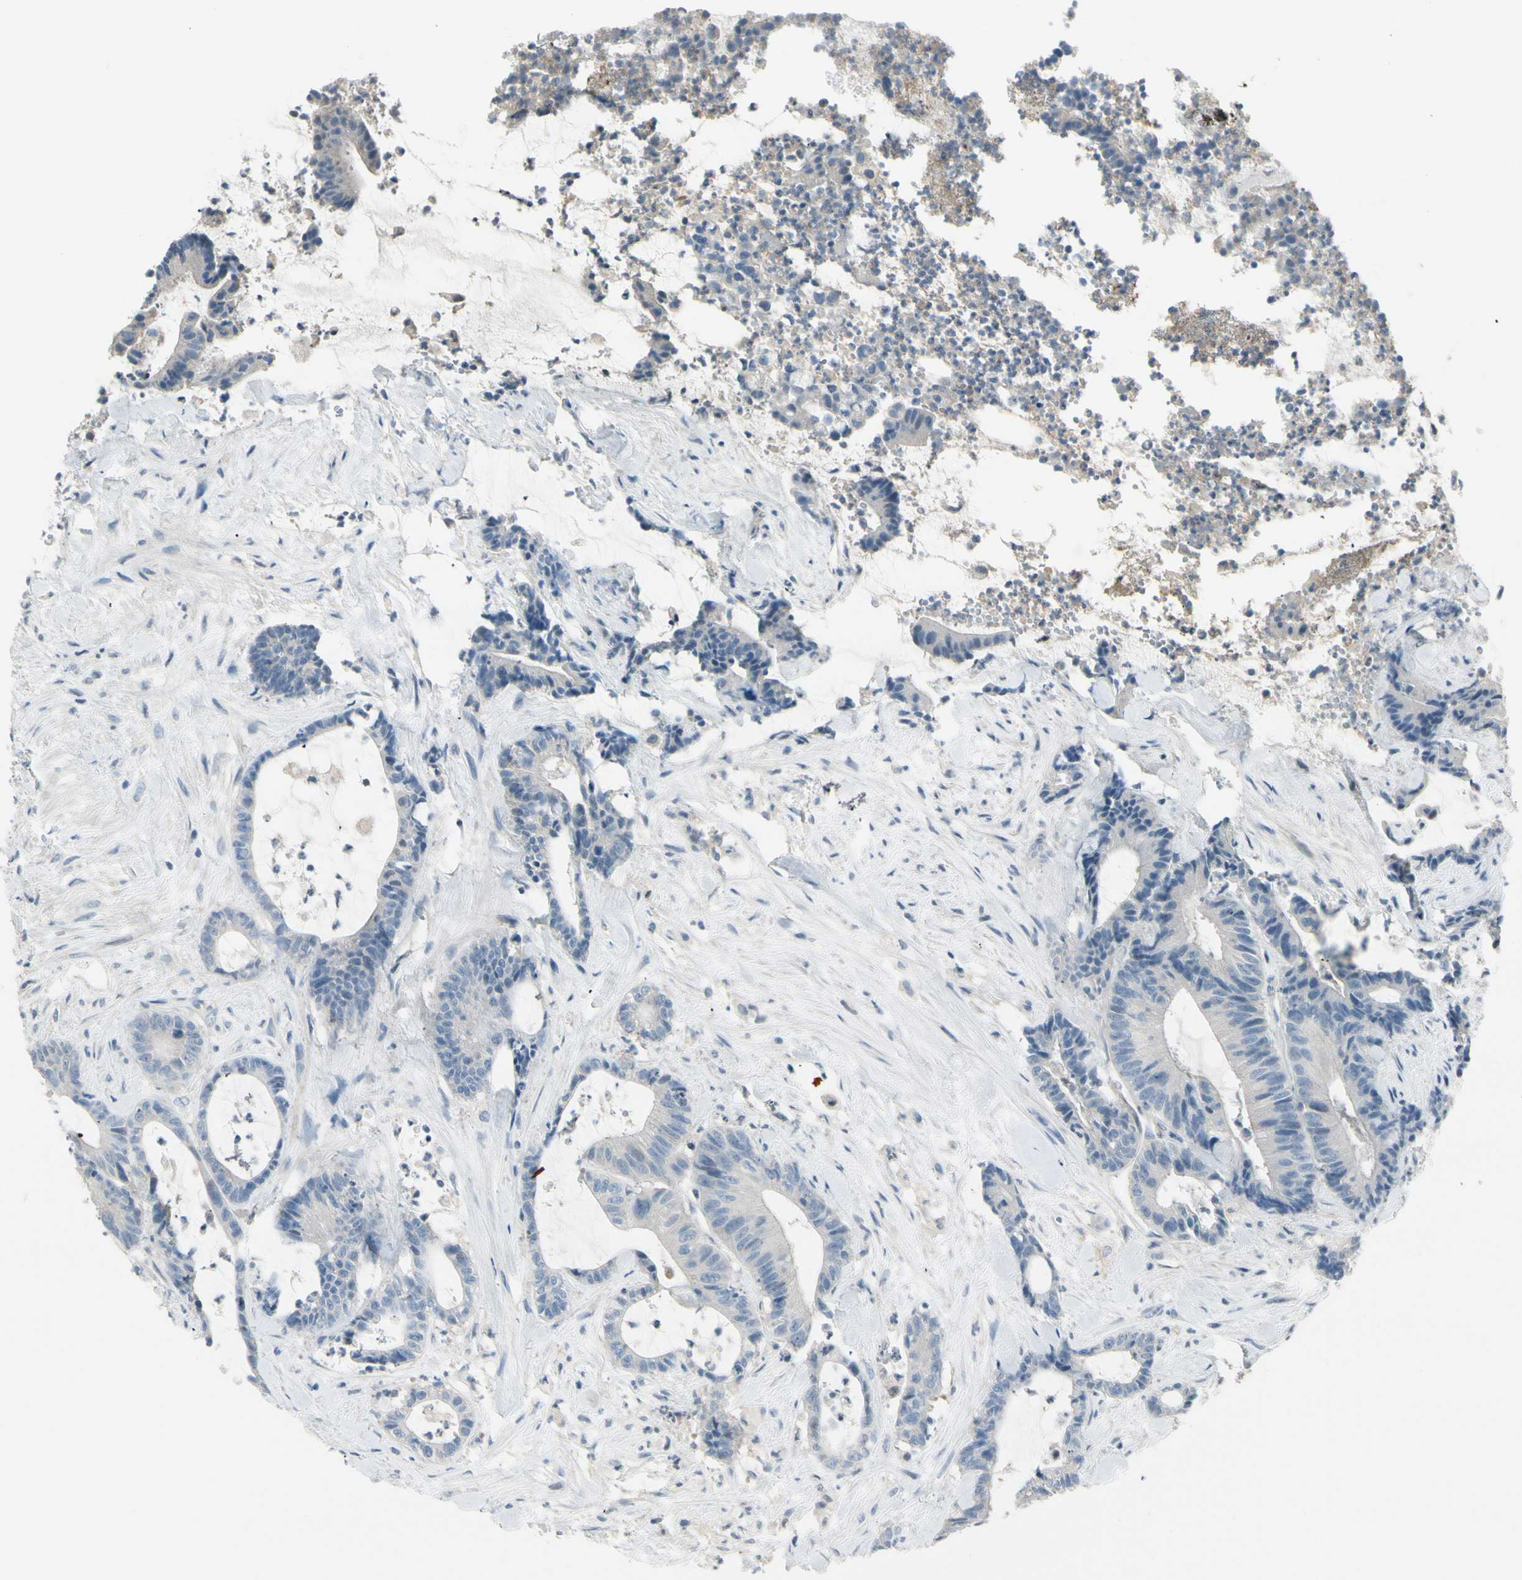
{"staining": {"intensity": "negative", "quantity": "none", "location": "none"}, "tissue": "colorectal cancer", "cell_type": "Tumor cells", "image_type": "cancer", "snomed": [{"axis": "morphology", "description": "Adenocarcinoma, NOS"}, {"axis": "topography", "description": "Colon"}], "caption": "Immunohistochemical staining of adenocarcinoma (colorectal) demonstrates no significant positivity in tumor cells.", "gene": "CYP2E1", "patient": {"sex": "female", "age": 84}}